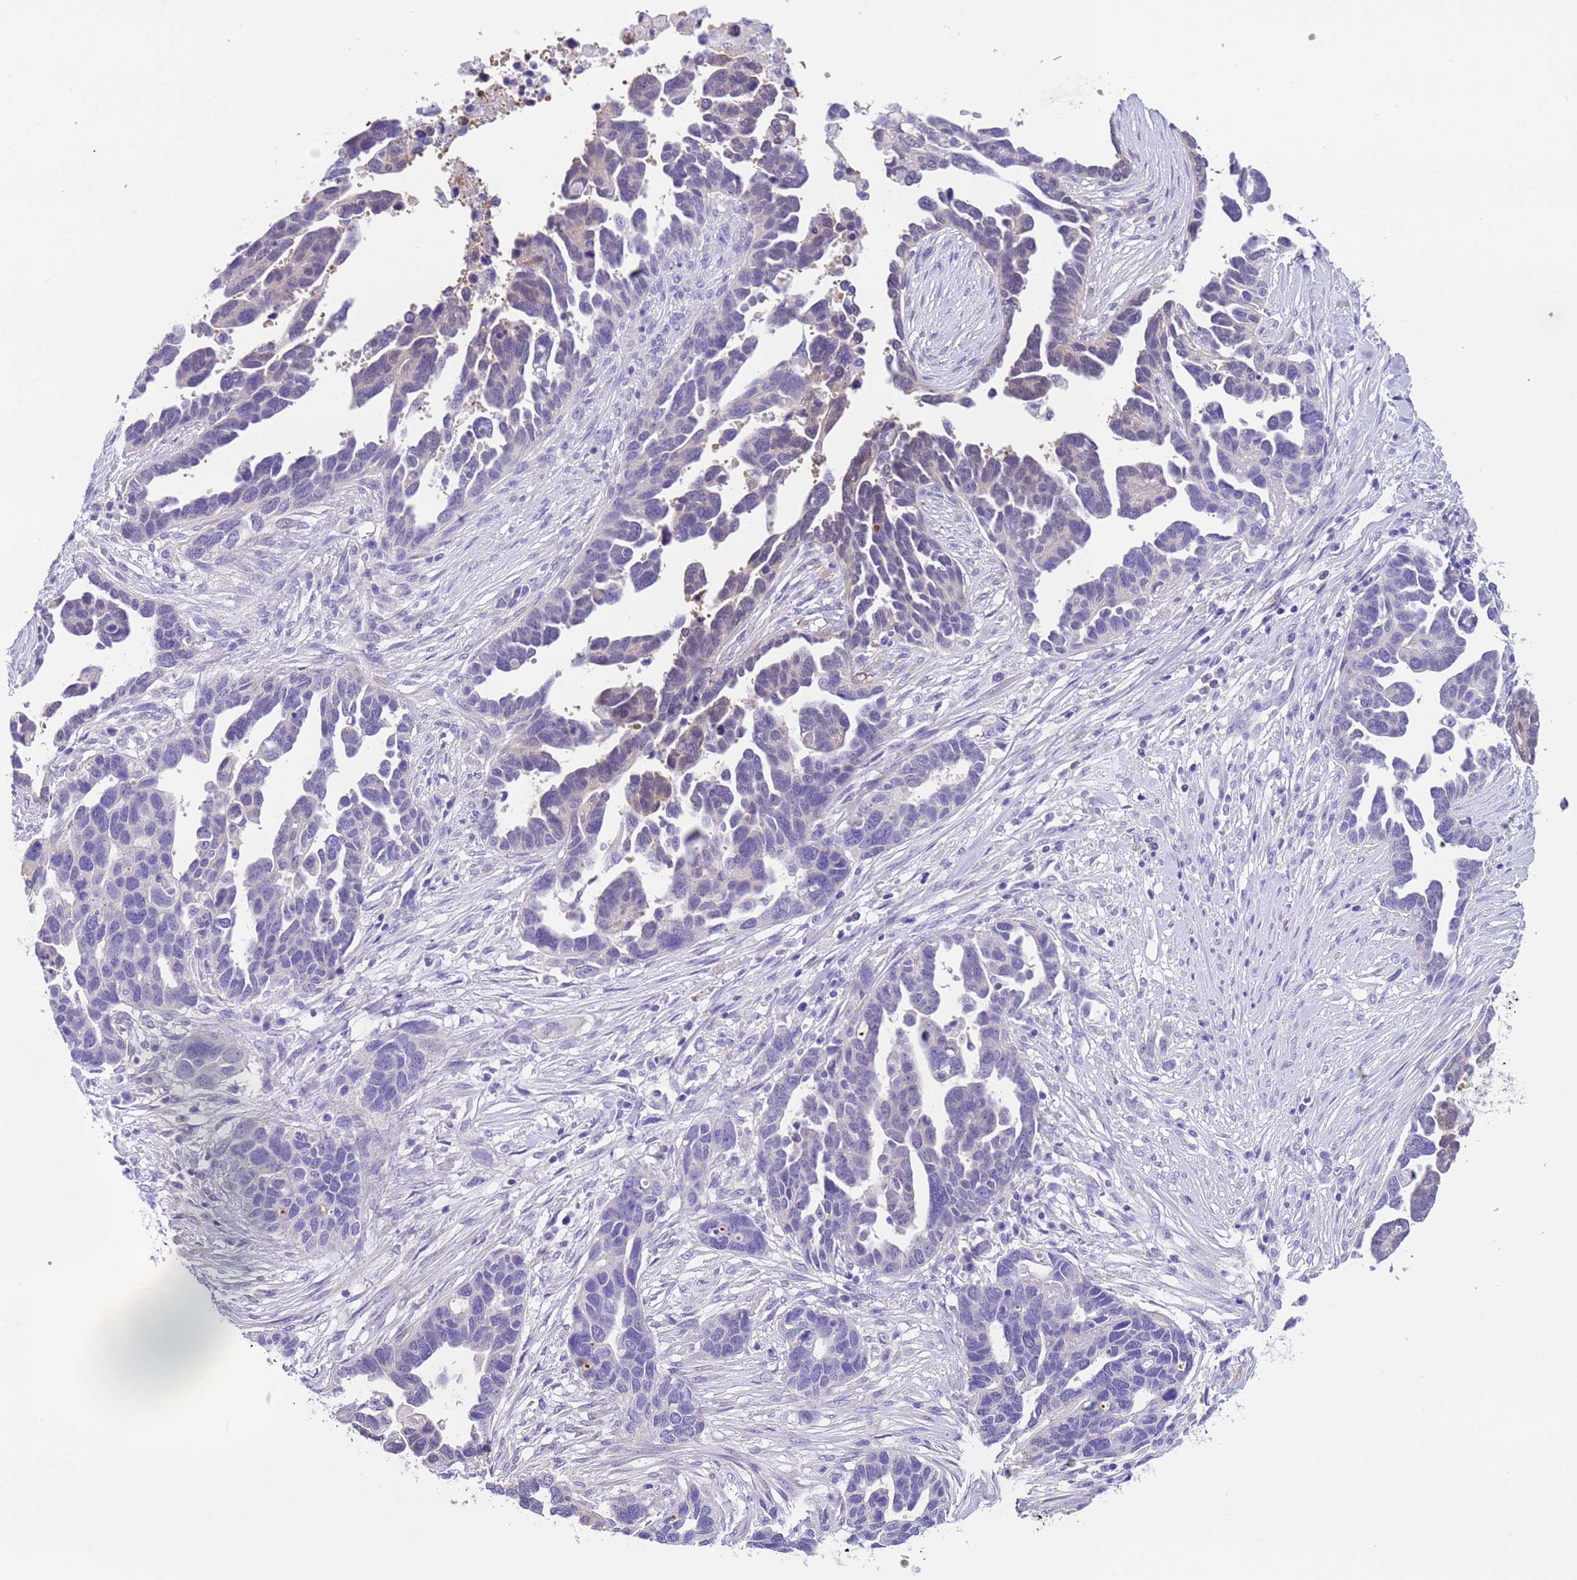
{"staining": {"intensity": "negative", "quantity": "none", "location": "none"}, "tissue": "ovarian cancer", "cell_type": "Tumor cells", "image_type": "cancer", "snomed": [{"axis": "morphology", "description": "Cystadenocarcinoma, serous, NOS"}, {"axis": "topography", "description": "Ovary"}], "caption": "This is an immunohistochemistry photomicrograph of human serous cystadenocarcinoma (ovarian). There is no staining in tumor cells.", "gene": "USP38", "patient": {"sex": "female", "age": 54}}